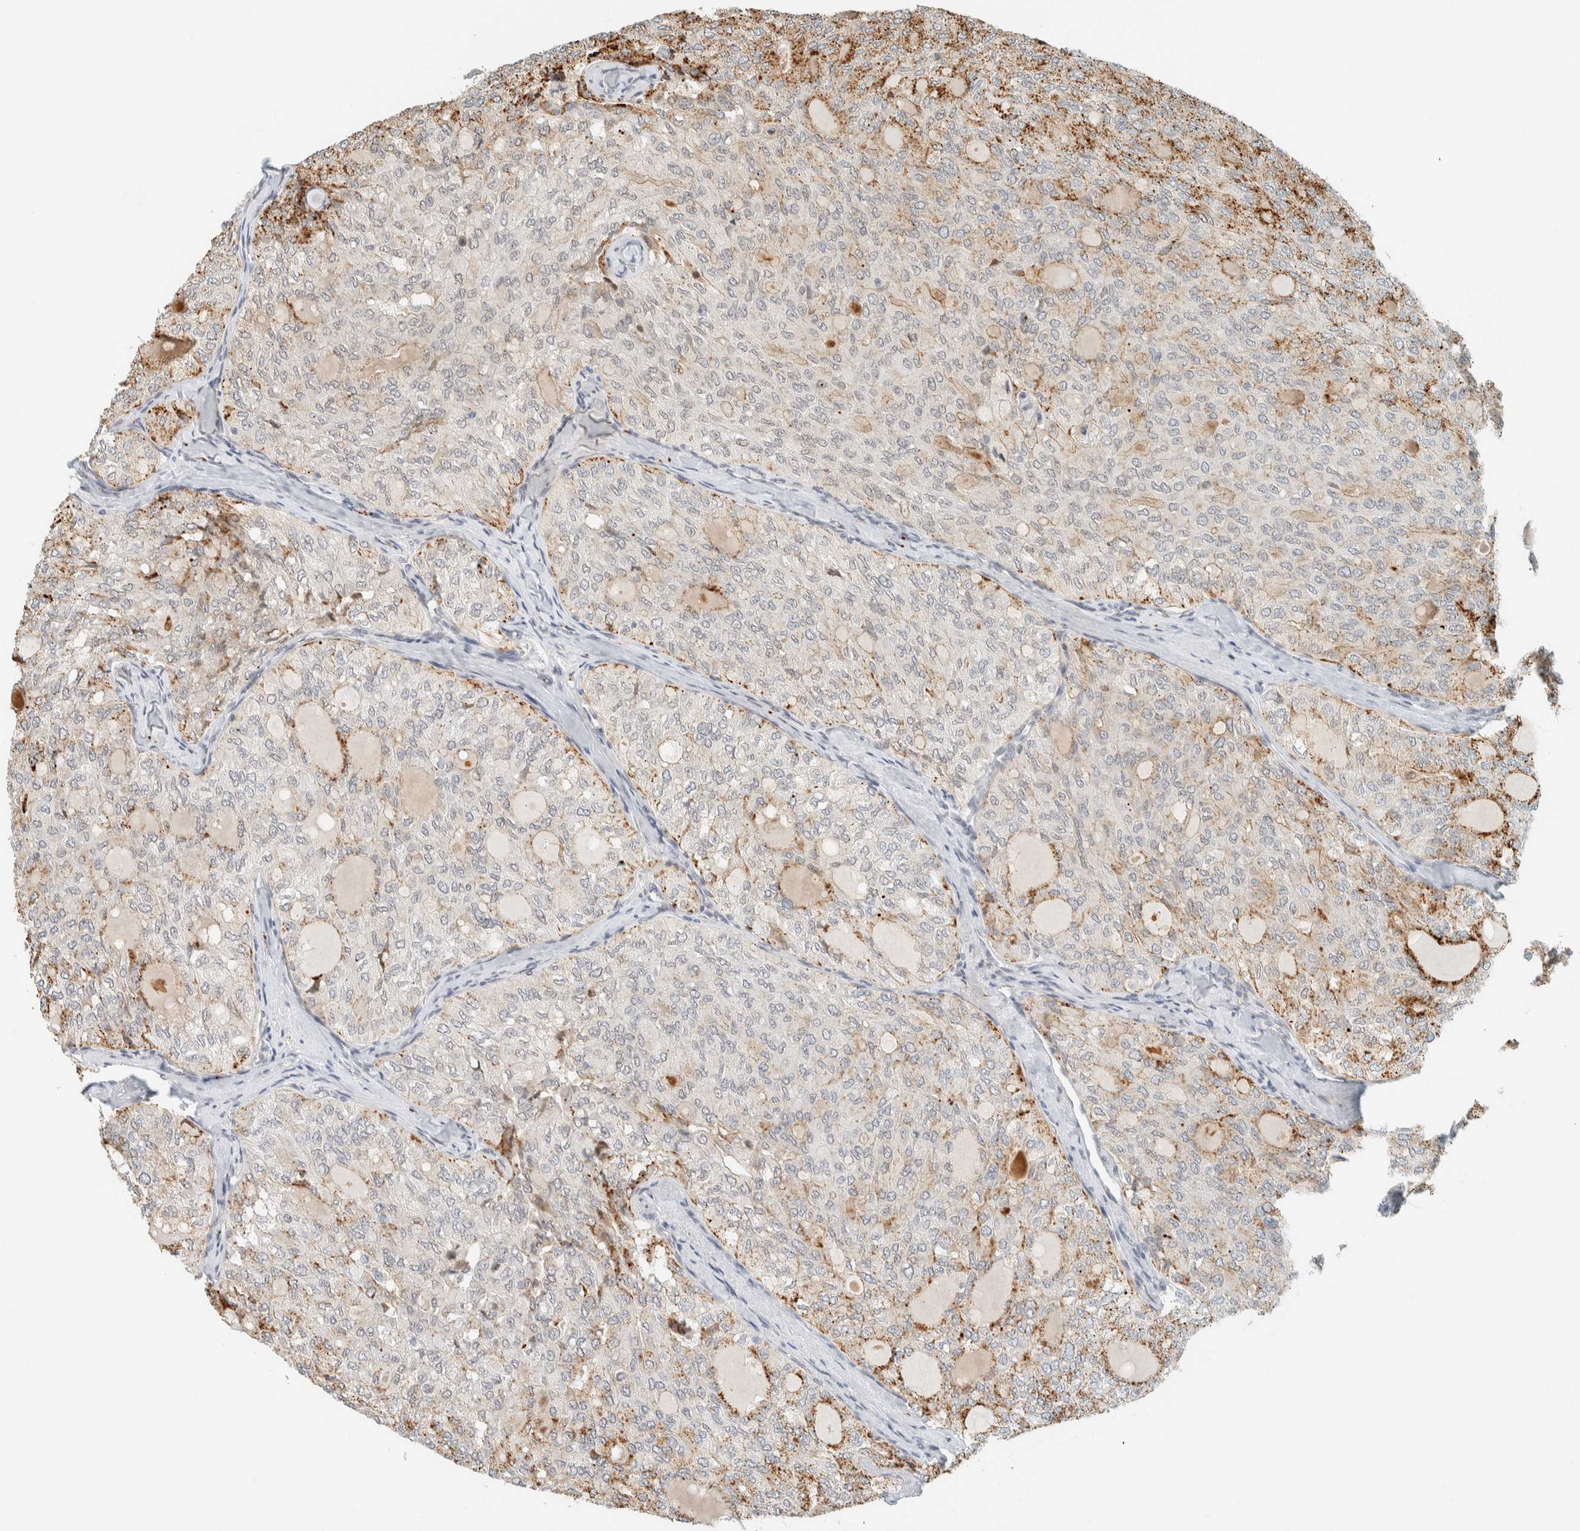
{"staining": {"intensity": "moderate", "quantity": "<25%", "location": "cytoplasmic/membranous"}, "tissue": "thyroid cancer", "cell_type": "Tumor cells", "image_type": "cancer", "snomed": [{"axis": "morphology", "description": "Follicular adenoma carcinoma, NOS"}, {"axis": "topography", "description": "Thyroid gland"}], "caption": "An IHC photomicrograph of tumor tissue is shown. Protein staining in brown shows moderate cytoplasmic/membranous positivity in follicular adenoma carcinoma (thyroid) within tumor cells.", "gene": "C1QTNF12", "patient": {"sex": "male", "age": 75}}